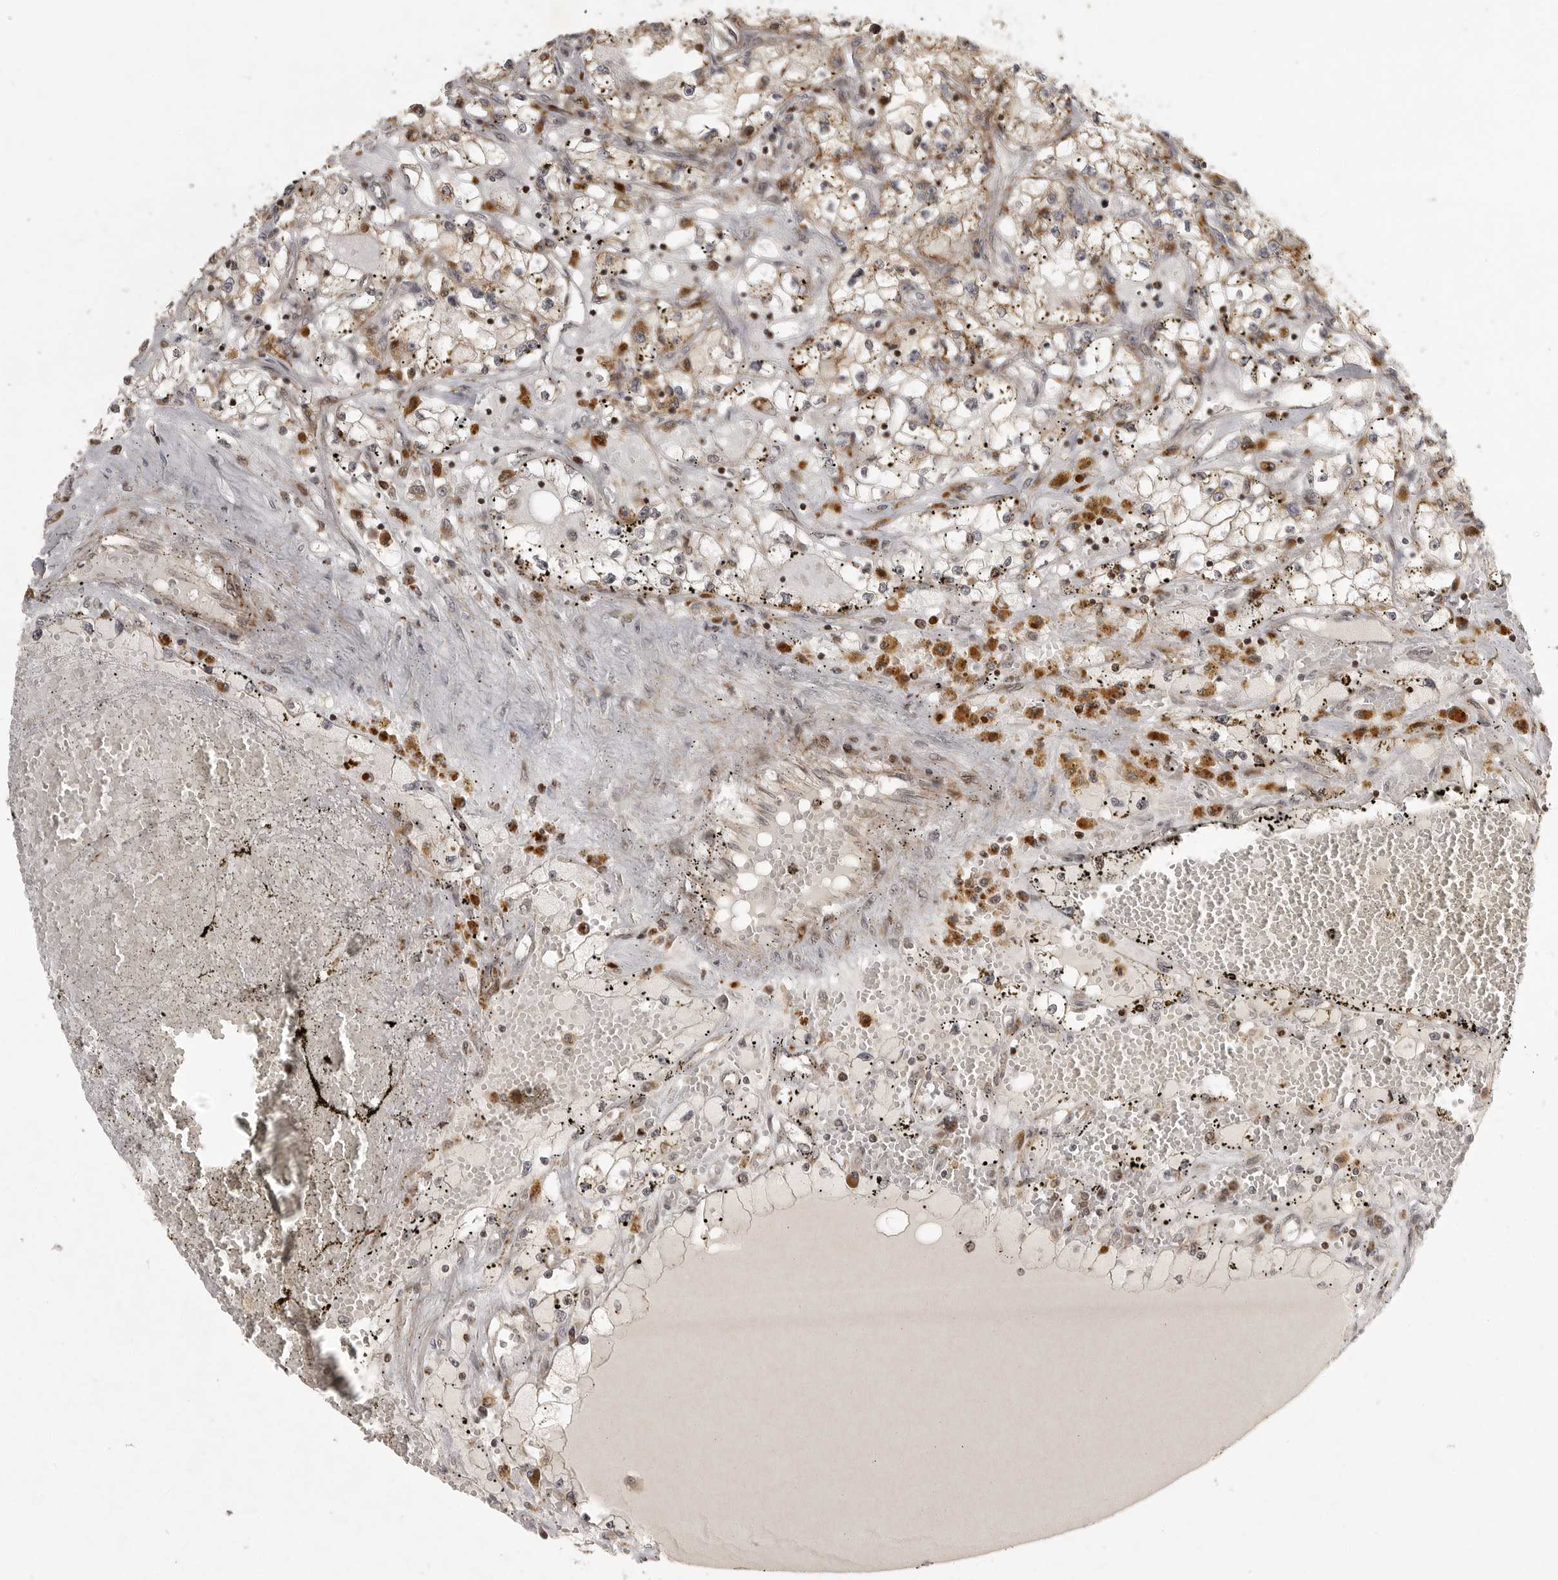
{"staining": {"intensity": "weak", "quantity": ">75%", "location": "cytoplasmic/membranous"}, "tissue": "renal cancer", "cell_type": "Tumor cells", "image_type": "cancer", "snomed": [{"axis": "morphology", "description": "Adenocarcinoma, NOS"}, {"axis": "topography", "description": "Kidney"}], "caption": "DAB immunohistochemical staining of human renal cancer demonstrates weak cytoplasmic/membranous protein expression in approximately >75% of tumor cells. Ihc stains the protein of interest in brown and the nuclei are stained blue.", "gene": "NARS2", "patient": {"sex": "male", "age": 56}}